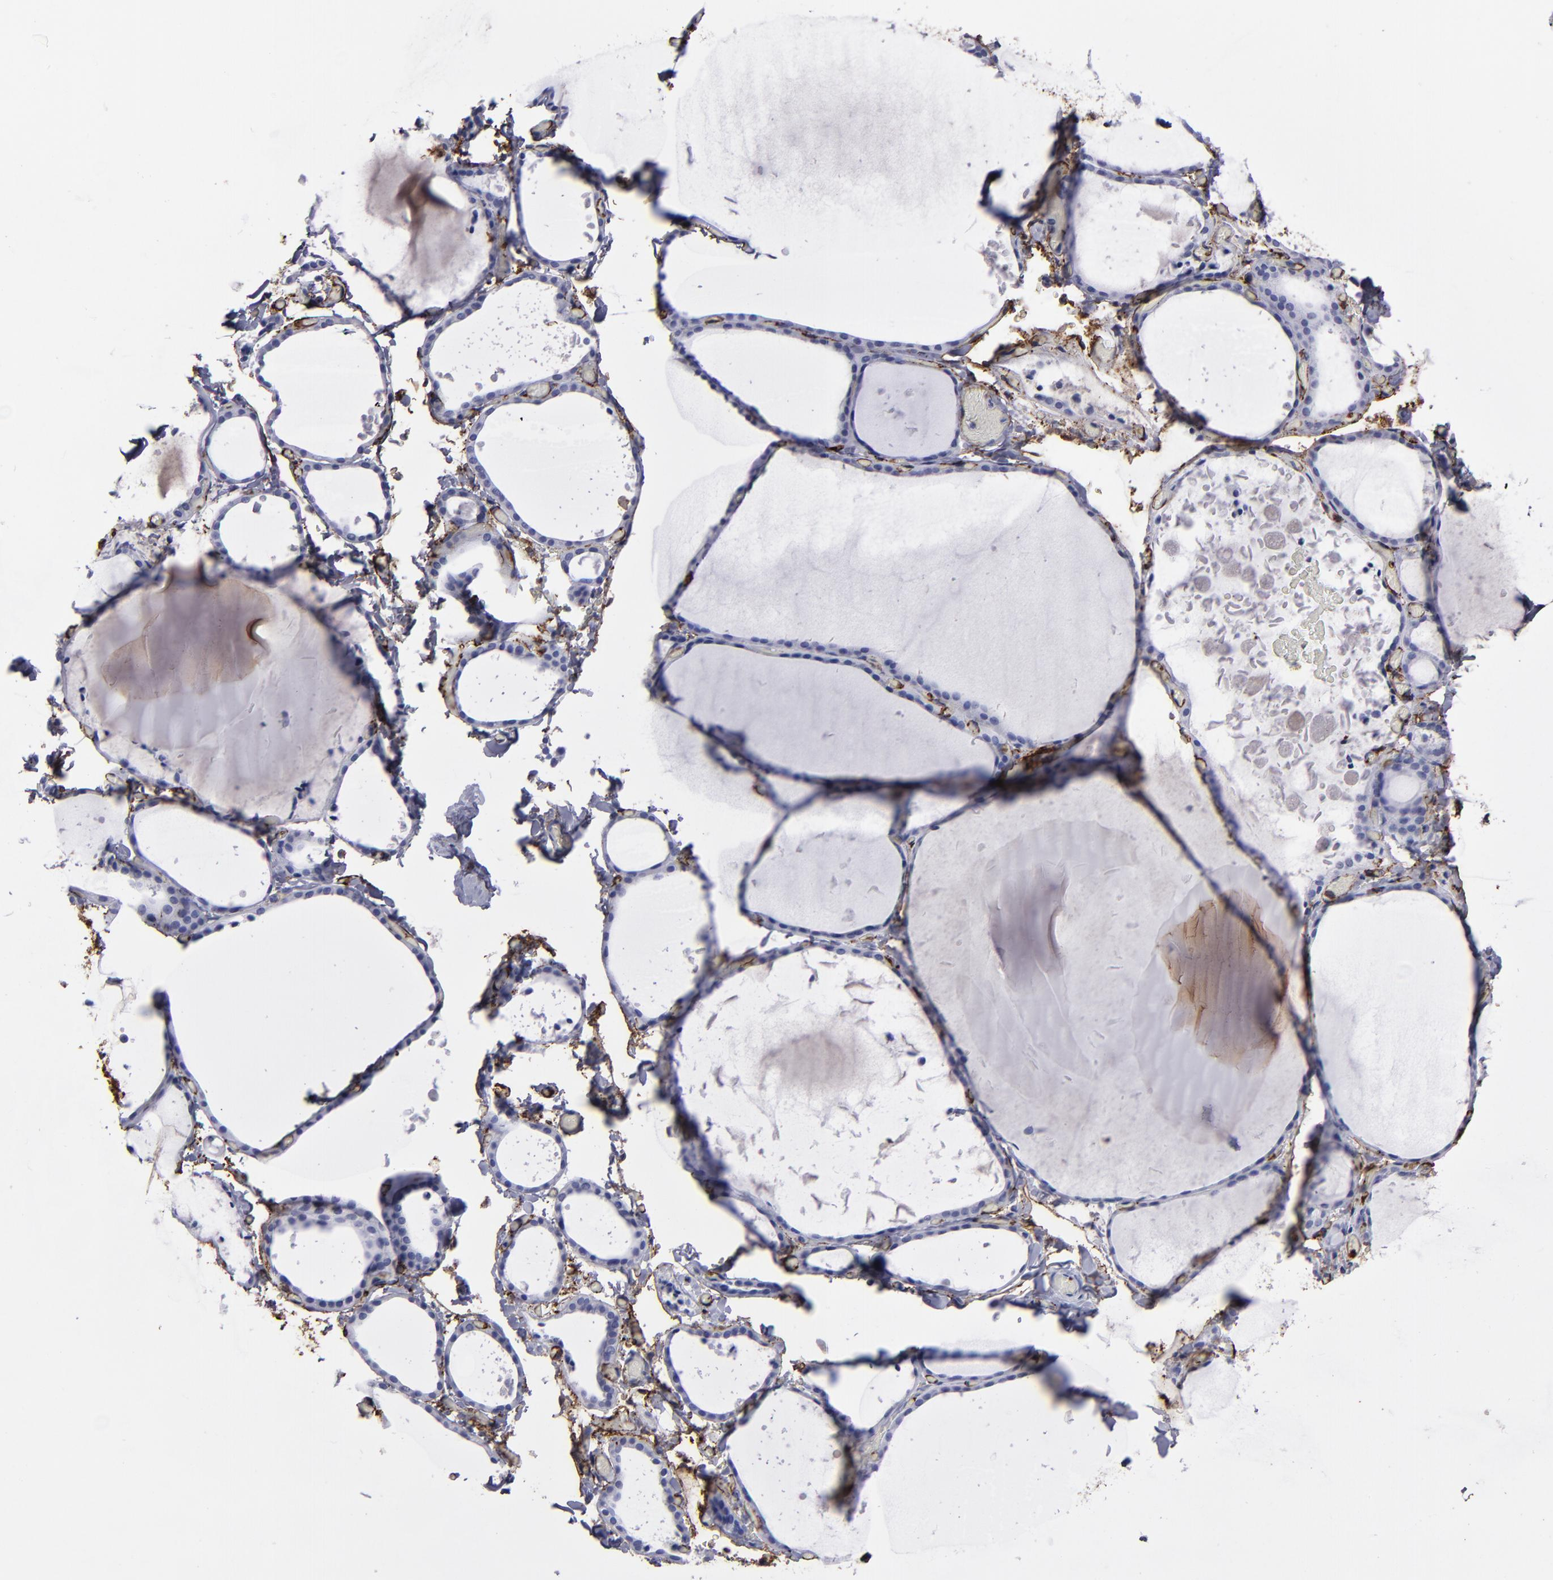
{"staining": {"intensity": "negative", "quantity": "none", "location": "none"}, "tissue": "thyroid gland", "cell_type": "Glandular cells", "image_type": "normal", "snomed": [{"axis": "morphology", "description": "Normal tissue, NOS"}, {"axis": "topography", "description": "Thyroid gland"}], "caption": "Immunohistochemistry photomicrograph of unremarkable thyroid gland stained for a protein (brown), which displays no staining in glandular cells.", "gene": "CD36", "patient": {"sex": "female", "age": 22}}